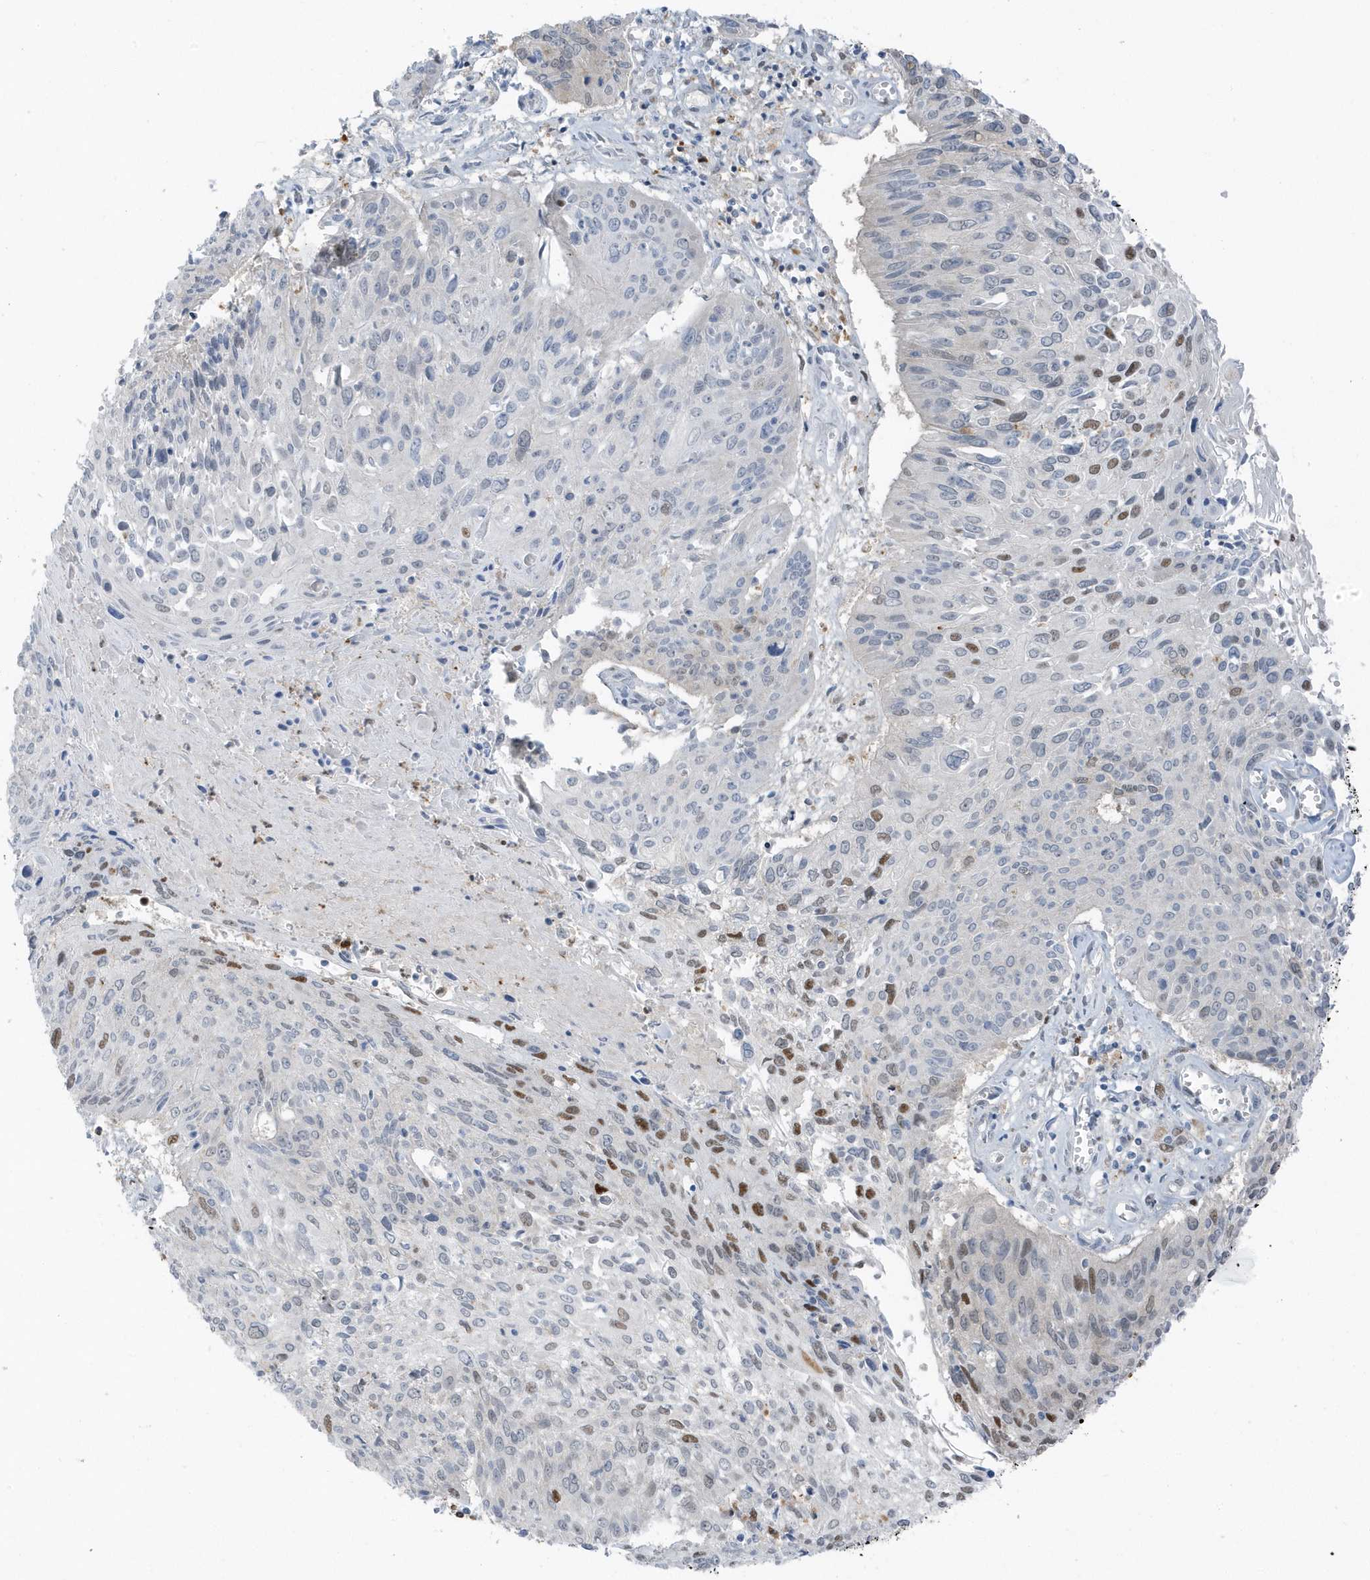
{"staining": {"intensity": "moderate", "quantity": "<25%", "location": "nuclear"}, "tissue": "cervical cancer", "cell_type": "Tumor cells", "image_type": "cancer", "snomed": [{"axis": "morphology", "description": "Squamous cell carcinoma, NOS"}, {"axis": "topography", "description": "Cervix"}], "caption": "An immunohistochemistry (IHC) image of neoplastic tissue is shown. Protein staining in brown shows moderate nuclear positivity in squamous cell carcinoma (cervical) within tumor cells. (DAB (3,3'-diaminobenzidine) IHC with brightfield microscopy, high magnification).", "gene": "SMIM34", "patient": {"sex": "female", "age": 51}}